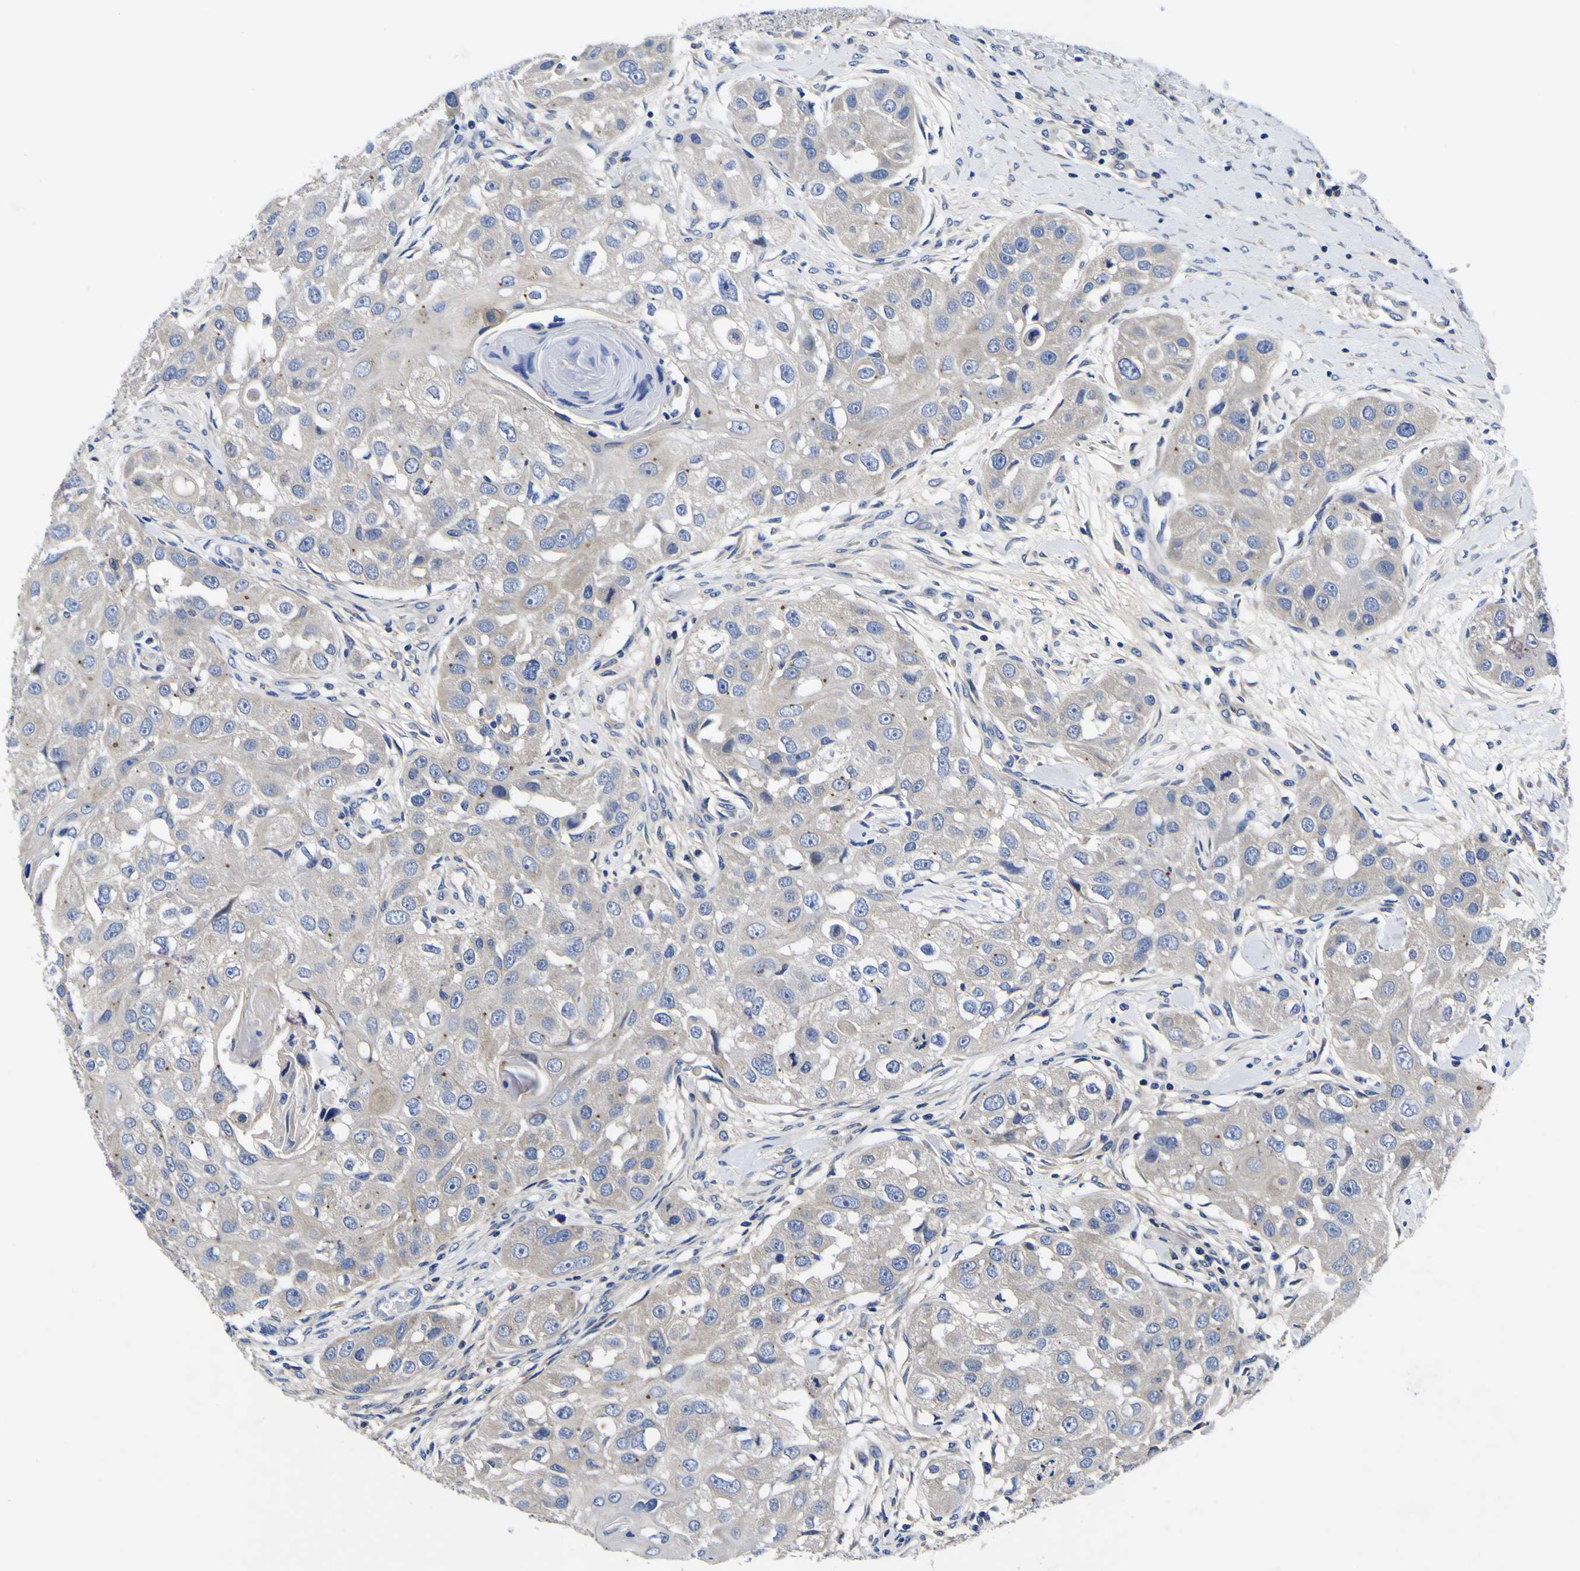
{"staining": {"intensity": "negative", "quantity": "none", "location": "none"}, "tissue": "head and neck cancer", "cell_type": "Tumor cells", "image_type": "cancer", "snomed": [{"axis": "morphology", "description": "Normal tissue, NOS"}, {"axis": "morphology", "description": "Squamous cell carcinoma, NOS"}, {"axis": "topography", "description": "Skeletal muscle"}, {"axis": "topography", "description": "Head-Neck"}], "caption": "IHC of head and neck cancer shows no staining in tumor cells.", "gene": "VASN", "patient": {"sex": "male", "age": 51}}